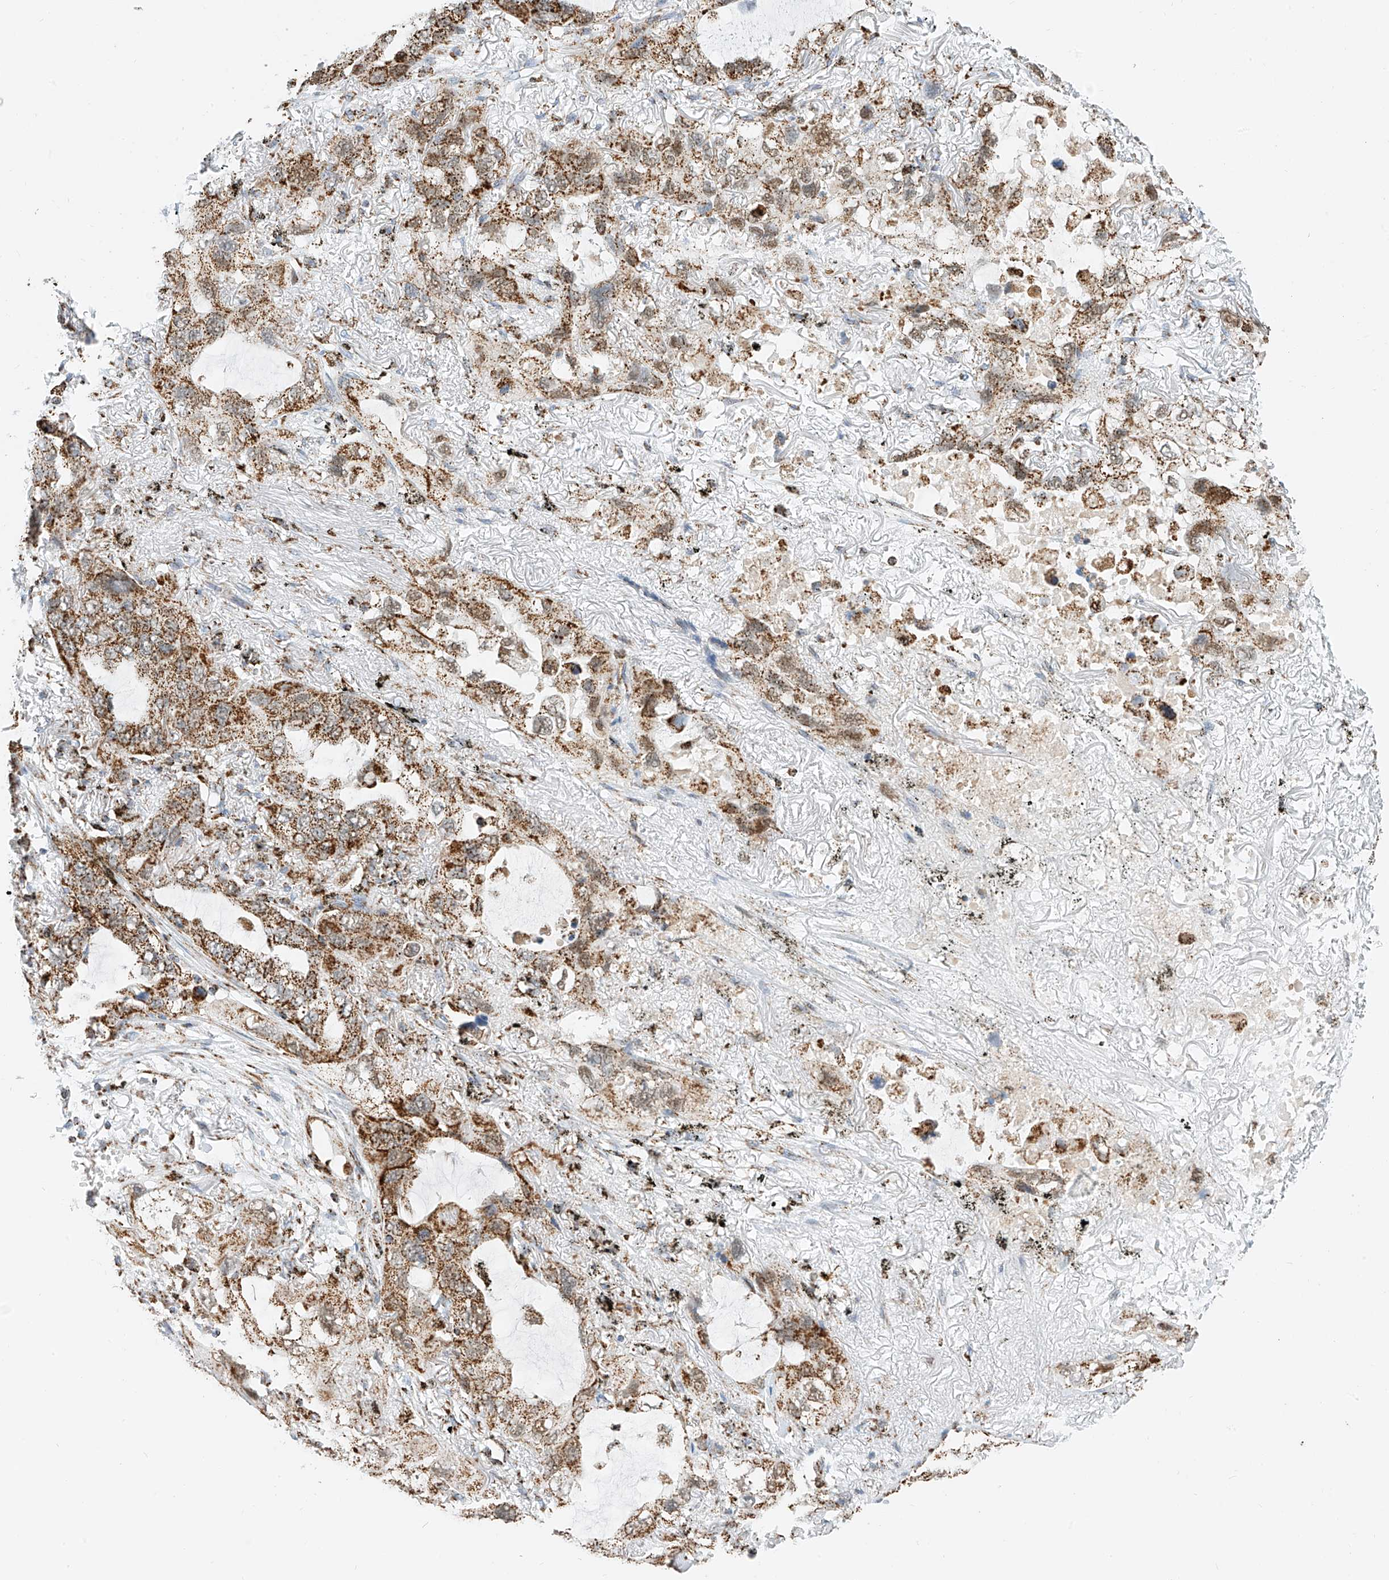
{"staining": {"intensity": "moderate", "quantity": ">75%", "location": "cytoplasmic/membranous"}, "tissue": "lung cancer", "cell_type": "Tumor cells", "image_type": "cancer", "snomed": [{"axis": "morphology", "description": "Squamous cell carcinoma, NOS"}, {"axis": "topography", "description": "Lung"}], "caption": "Immunohistochemistry (IHC) of human squamous cell carcinoma (lung) displays medium levels of moderate cytoplasmic/membranous expression in about >75% of tumor cells.", "gene": "PPA2", "patient": {"sex": "female", "age": 73}}